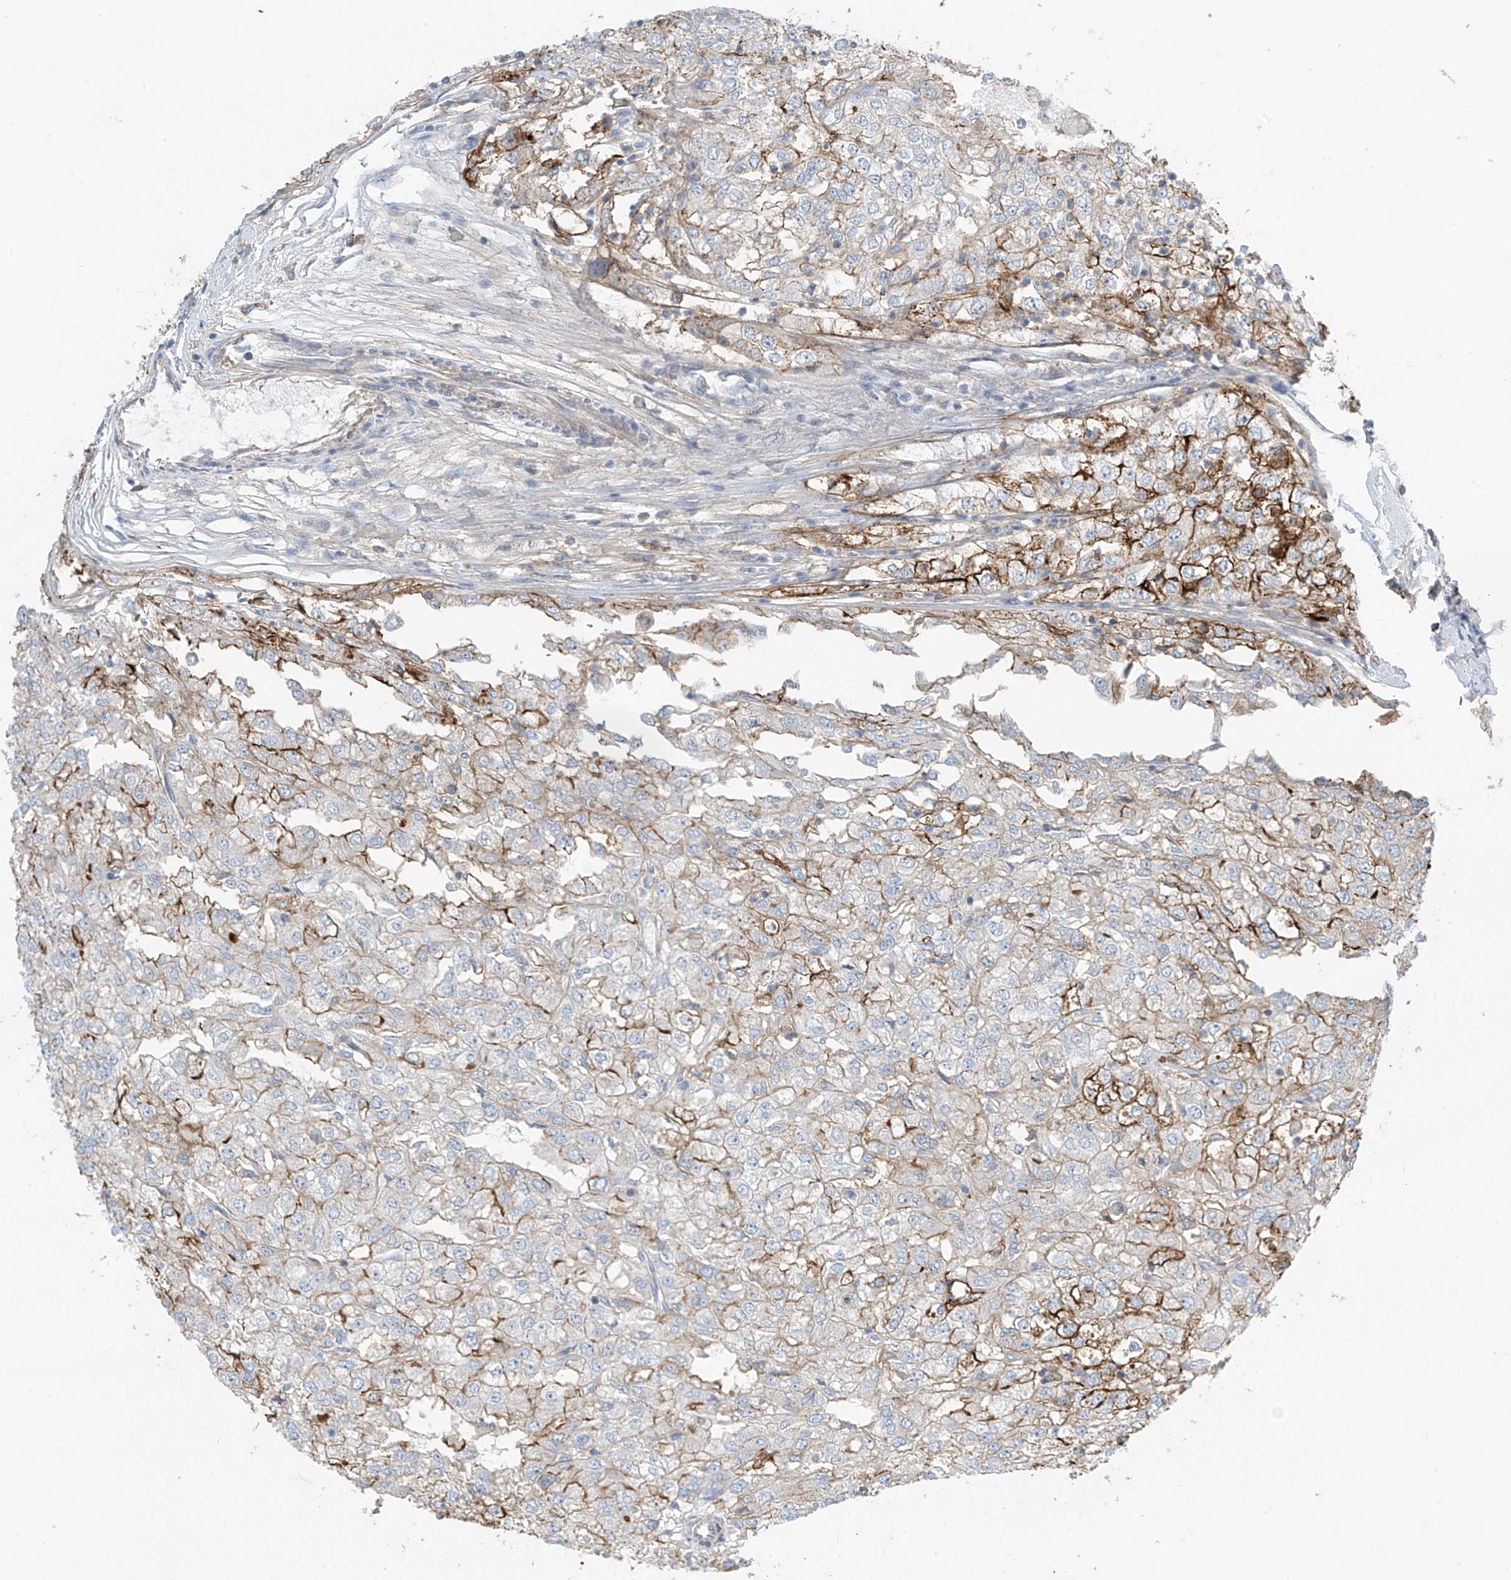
{"staining": {"intensity": "moderate", "quantity": "25%-75%", "location": "cytoplasmic/membranous"}, "tissue": "renal cancer", "cell_type": "Tumor cells", "image_type": "cancer", "snomed": [{"axis": "morphology", "description": "Adenocarcinoma, NOS"}, {"axis": "topography", "description": "Kidney"}], "caption": "IHC (DAB (3,3'-diaminobenzidine)) staining of adenocarcinoma (renal) demonstrates moderate cytoplasmic/membranous protein expression in approximately 25%-75% of tumor cells.", "gene": "SLC1A5", "patient": {"sex": "female", "age": 54}}